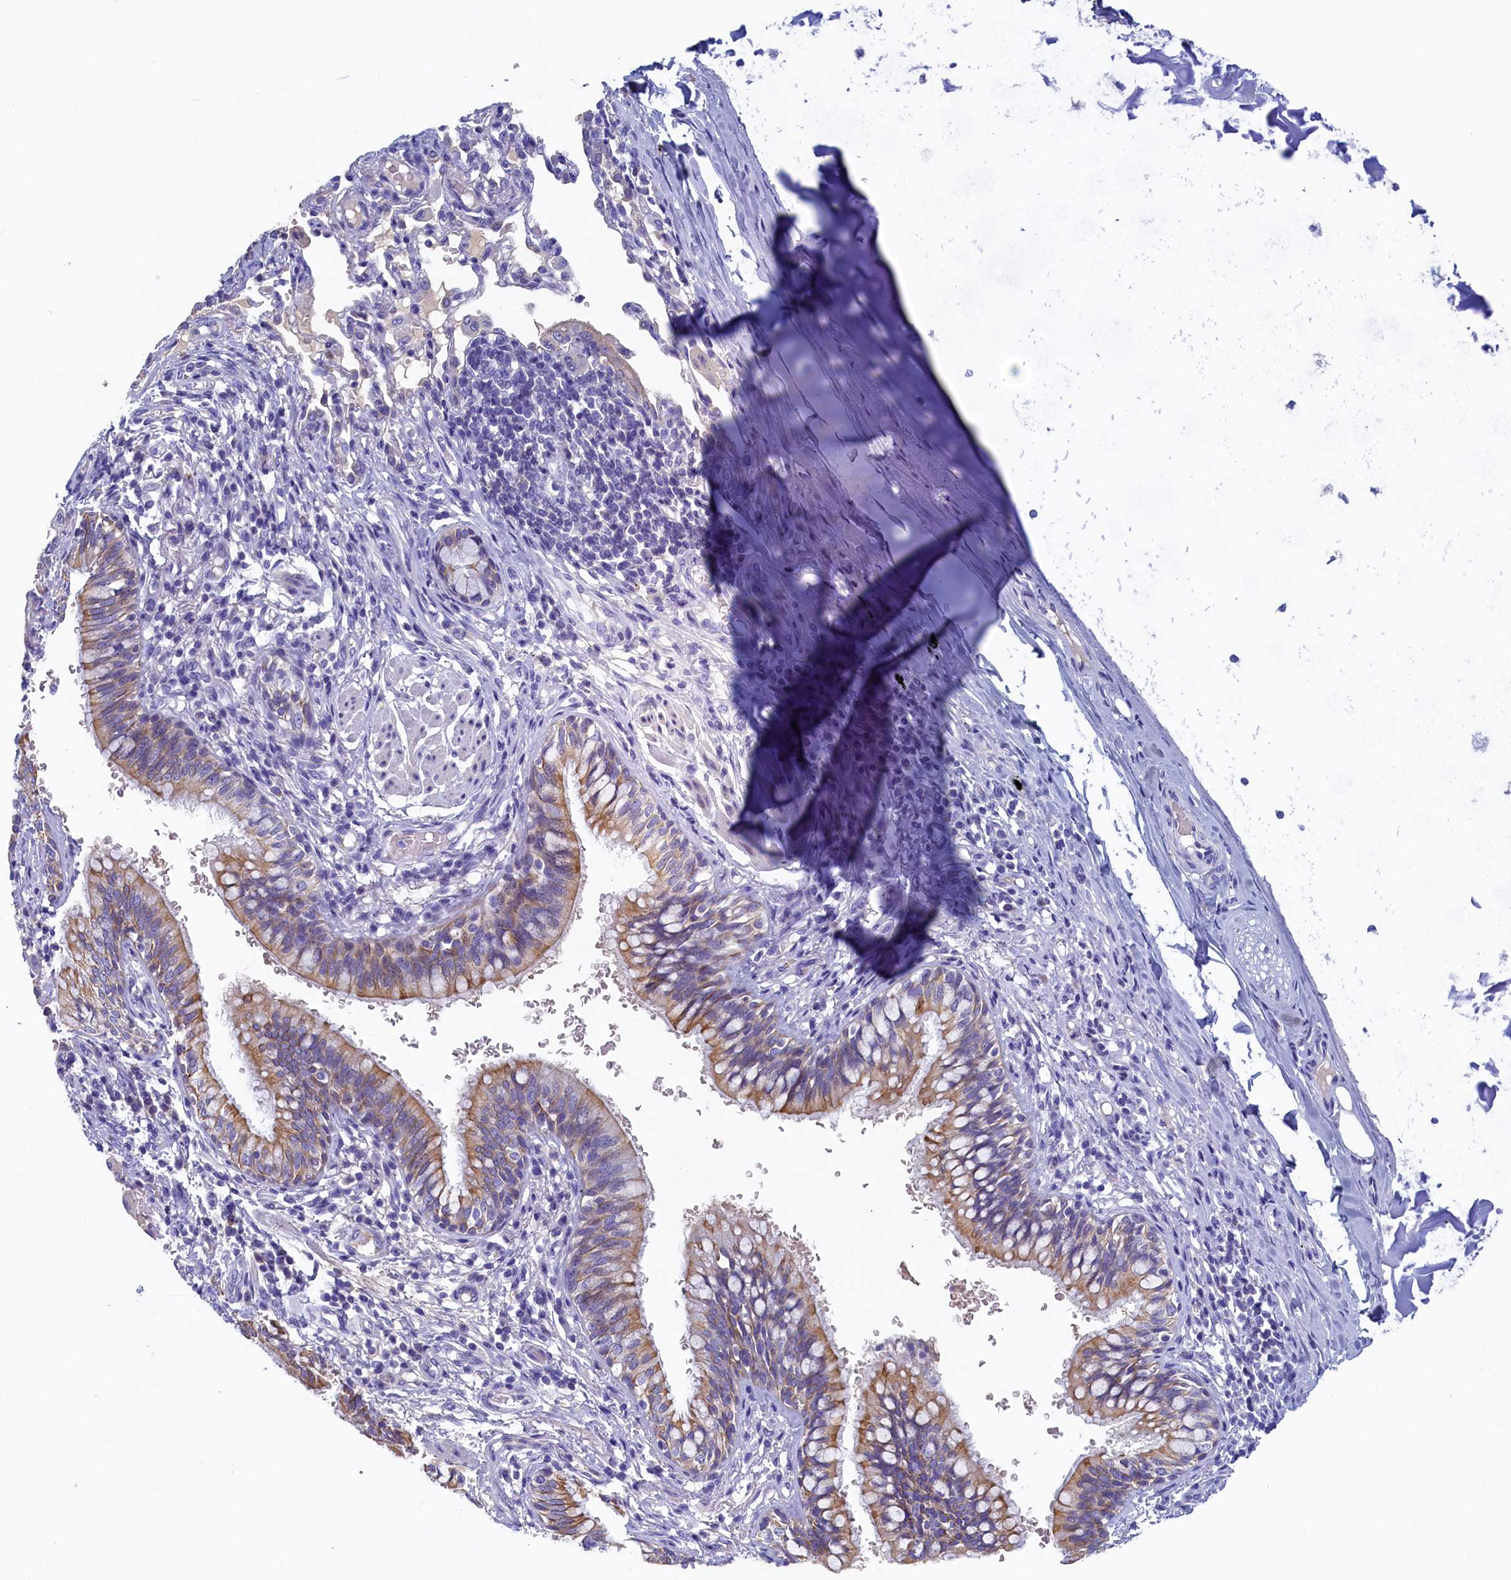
{"staining": {"intensity": "moderate", "quantity": "25%-75%", "location": "cytoplasmic/membranous"}, "tissue": "bronchus", "cell_type": "Respiratory epithelial cells", "image_type": "normal", "snomed": [{"axis": "morphology", "description": "Normal tissue, NOS"}, {"axis": "topography", "description": "Cartilage tissue"}, {"axis": "topography", "description": "Bronchus"}], "caption": "Immunohistochemistry (IHC) image of normal human bronchus stained for a protein (brown), which reveals medium levels of moderate cytoplasmic/membranous staining in about 25%-75% of respiratory epithelial cells.", "gene": "GUCA1C", "patient": {"sex": "female", "age": 36}}